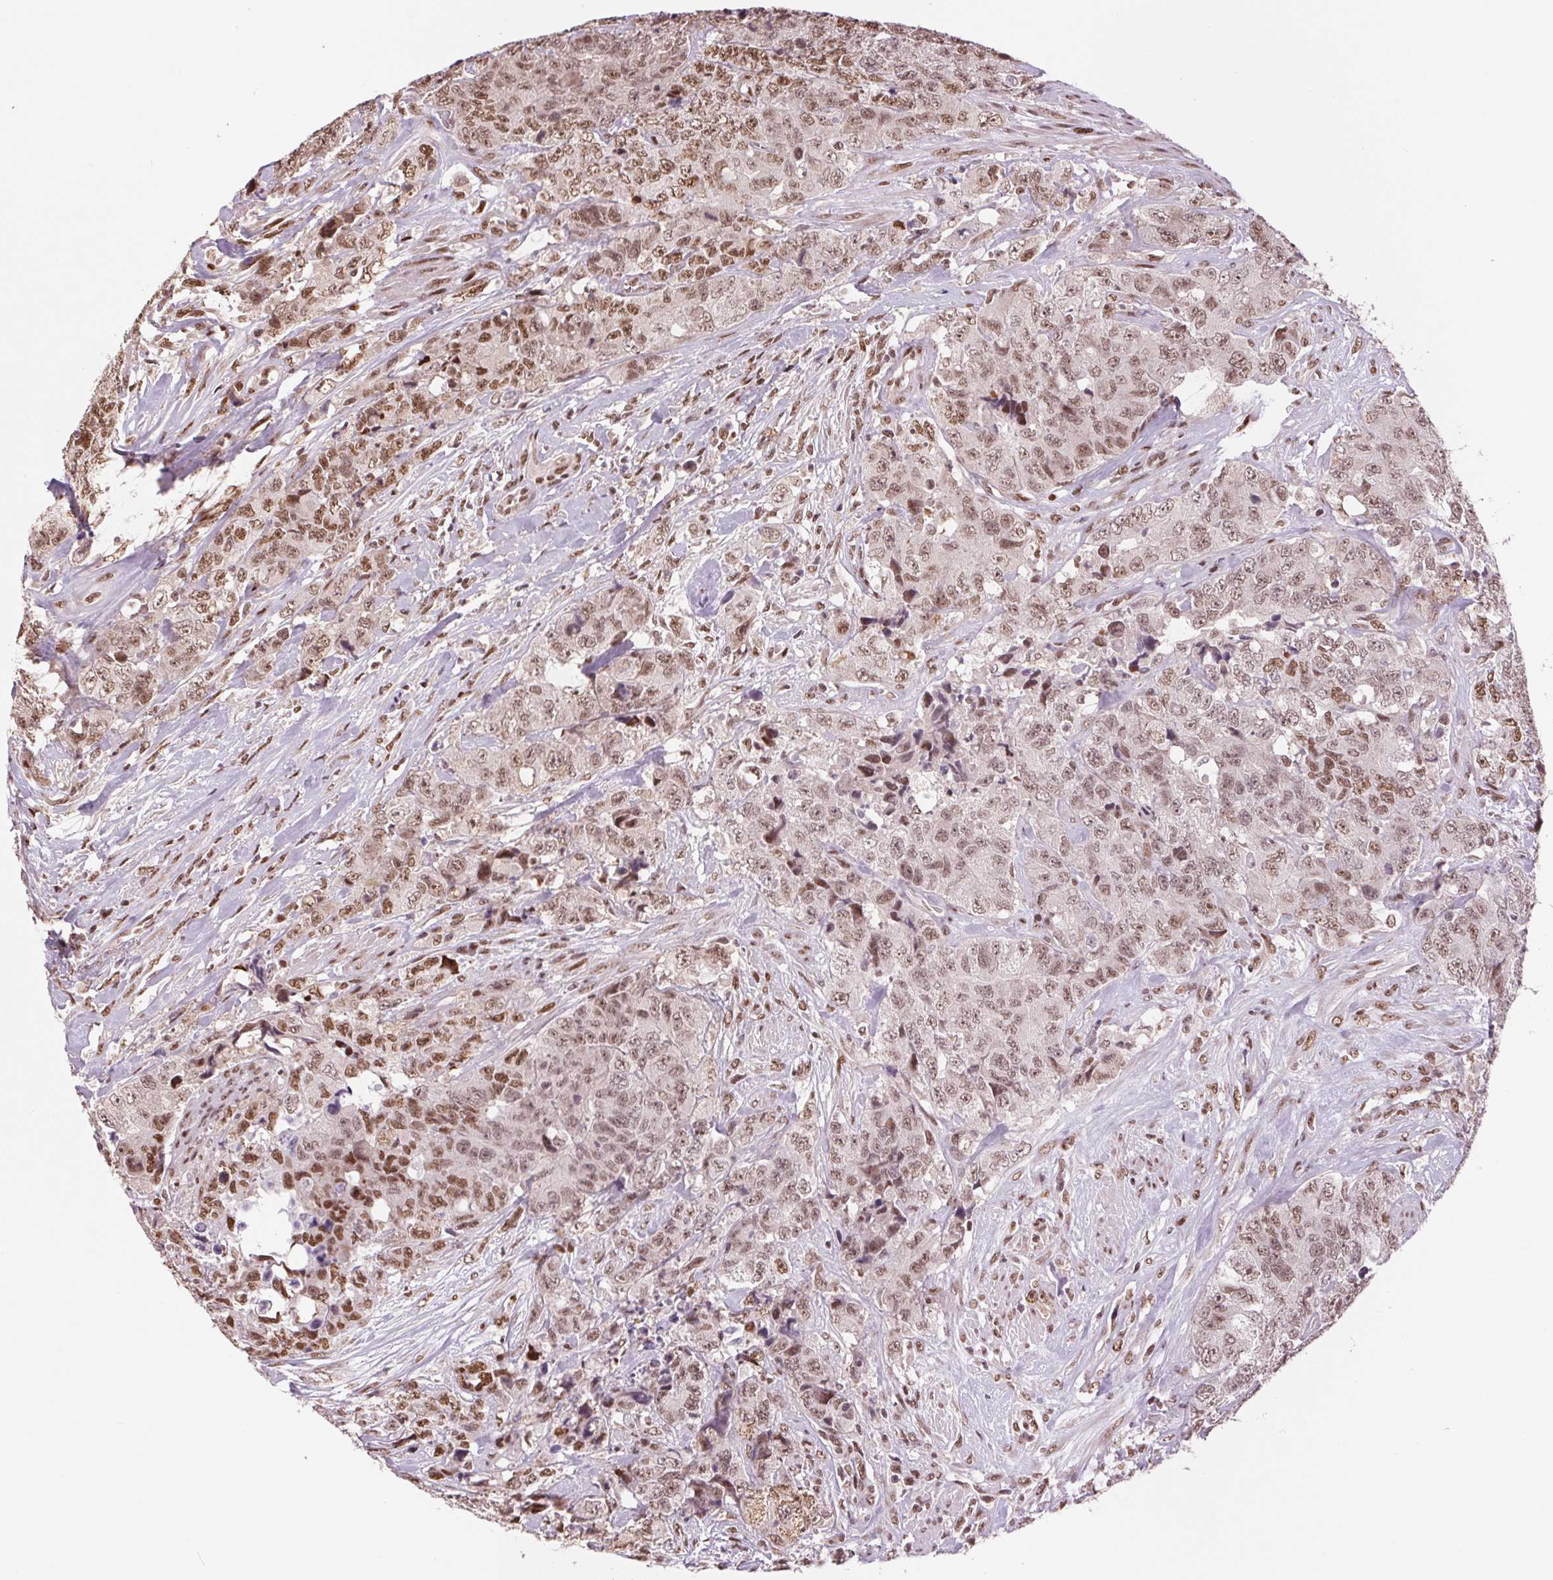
{"staining": {"intensity": "moderate", "quantity": ">75%", "location": "nuclear"}, "tissue": "urothelial cancer", "cell_type": "Tumor cells", "image_type": "cancer", "snomed": [{"axis": "morphology", "description": "Urothelial carcinoma, High grade"}, {"axis": "topography", "description": "Urinary bladder"}], "caption": "Immunohistochemistry (IHC) image of high-grade urothelial carcinoma stained for a protein (brown), which reveals medium levels of moderate nuclear positivity in approximately >75% of tumor cells.", "gene": "RAD23A", "patient": {"sex": "female", "age": 78}}